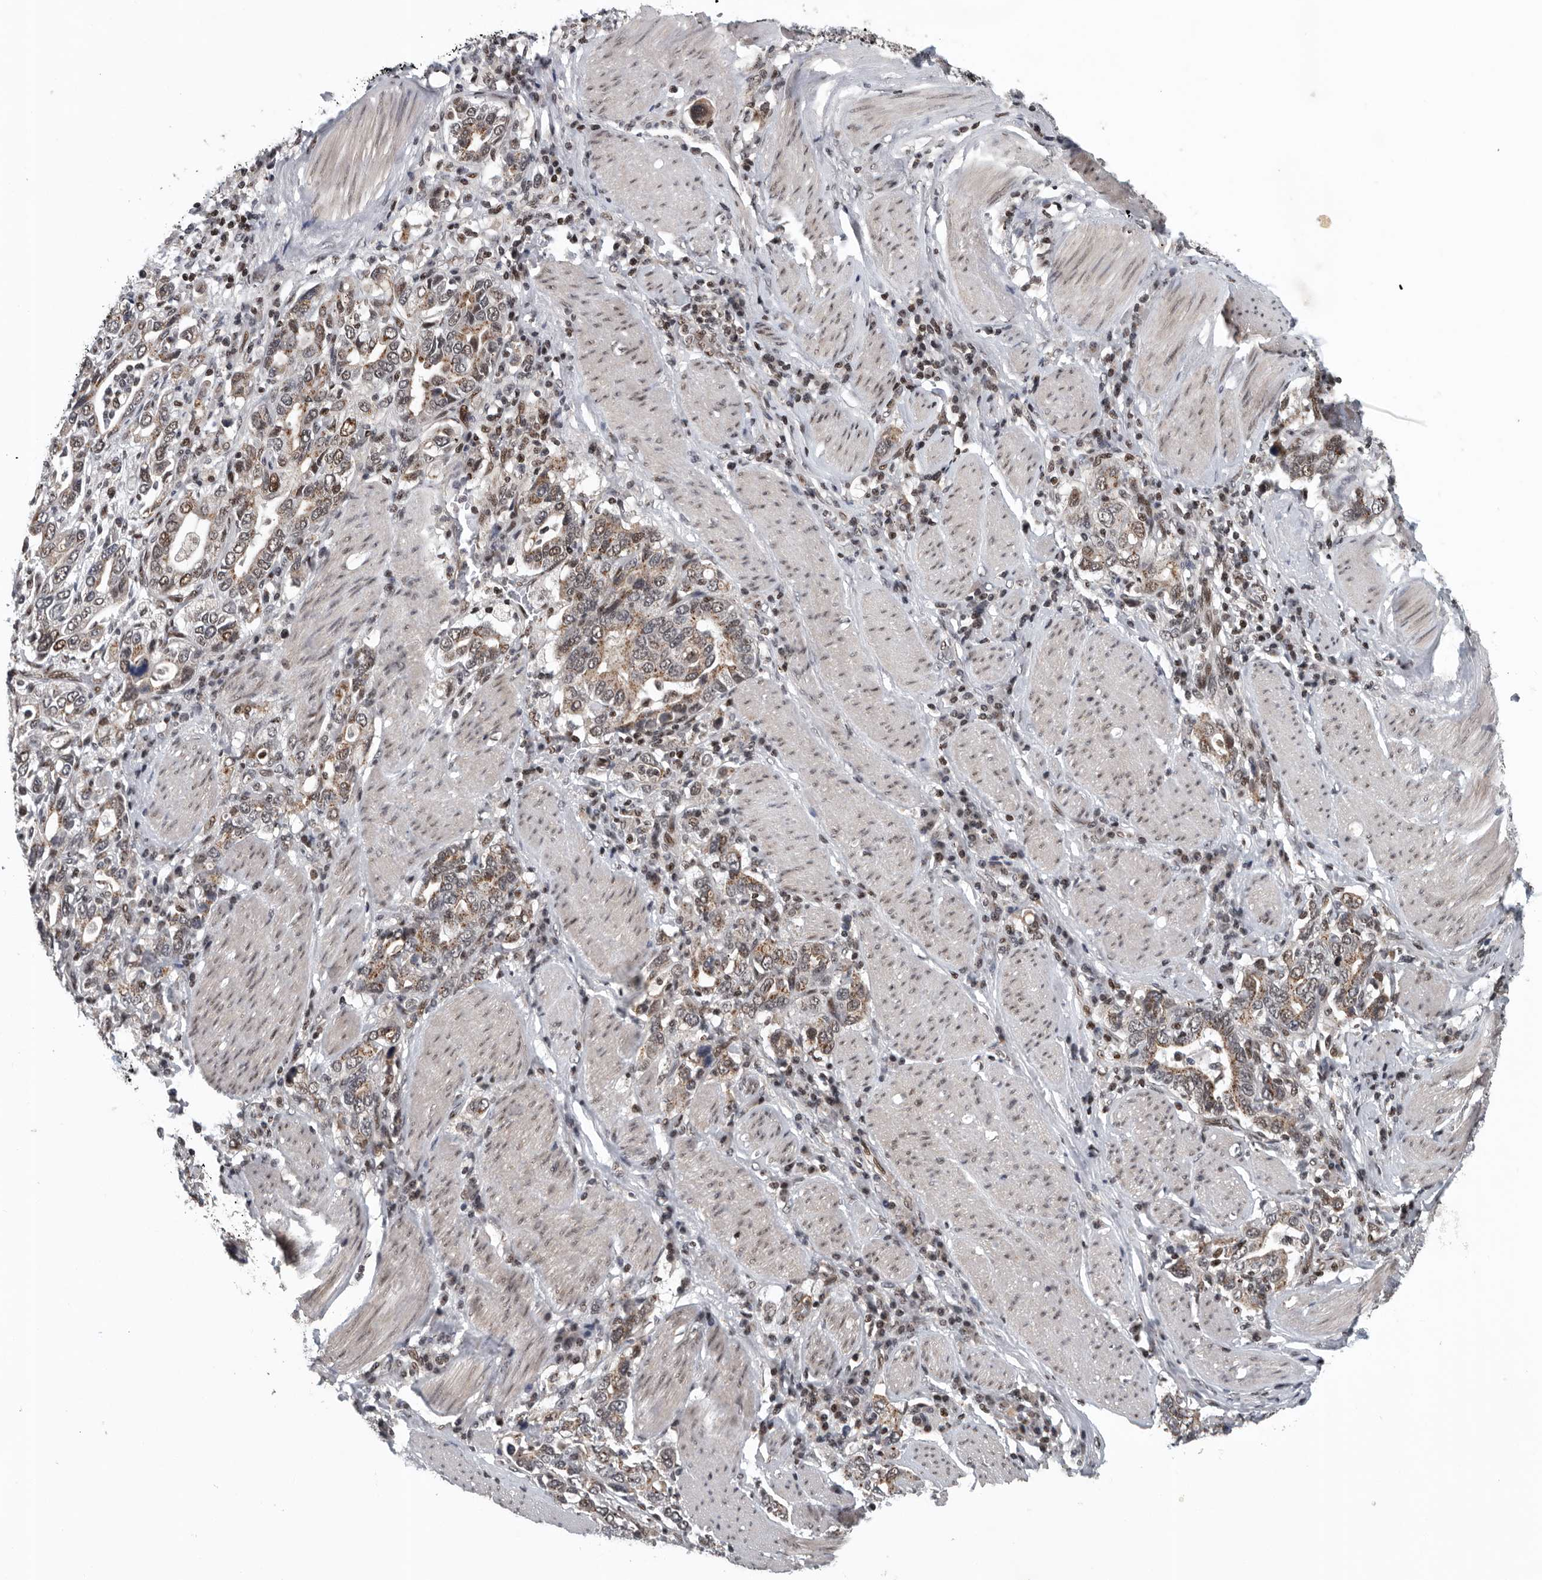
{"staining": {"intensity": "weak", "quantity": ">75%", "location": "cytoplasmic/membranous,nuclear"}, "tissue": "stomach cancer", "cell_type": "Tumor cells", "image_type": "cancer", "snomed": [{"axis": "morphology", "description": "Adenocarcinoma, NOS"}, {"axis": "topography", "description": "Stomach, upper"}], "caption": "A brown stain labels weak cytoplasmic/membranous and nuclear staining of a protein in human adenocarcinoma (stomach) tumor cells. The protein of interest is stained brown, and the nuclei are stained in blue (DAB (3,3'-diaminobenzidine) IHC with brightfield microscopy, high magnification).", "gene": "SENP7", "patient": {"sex": "male", "age": 62}}